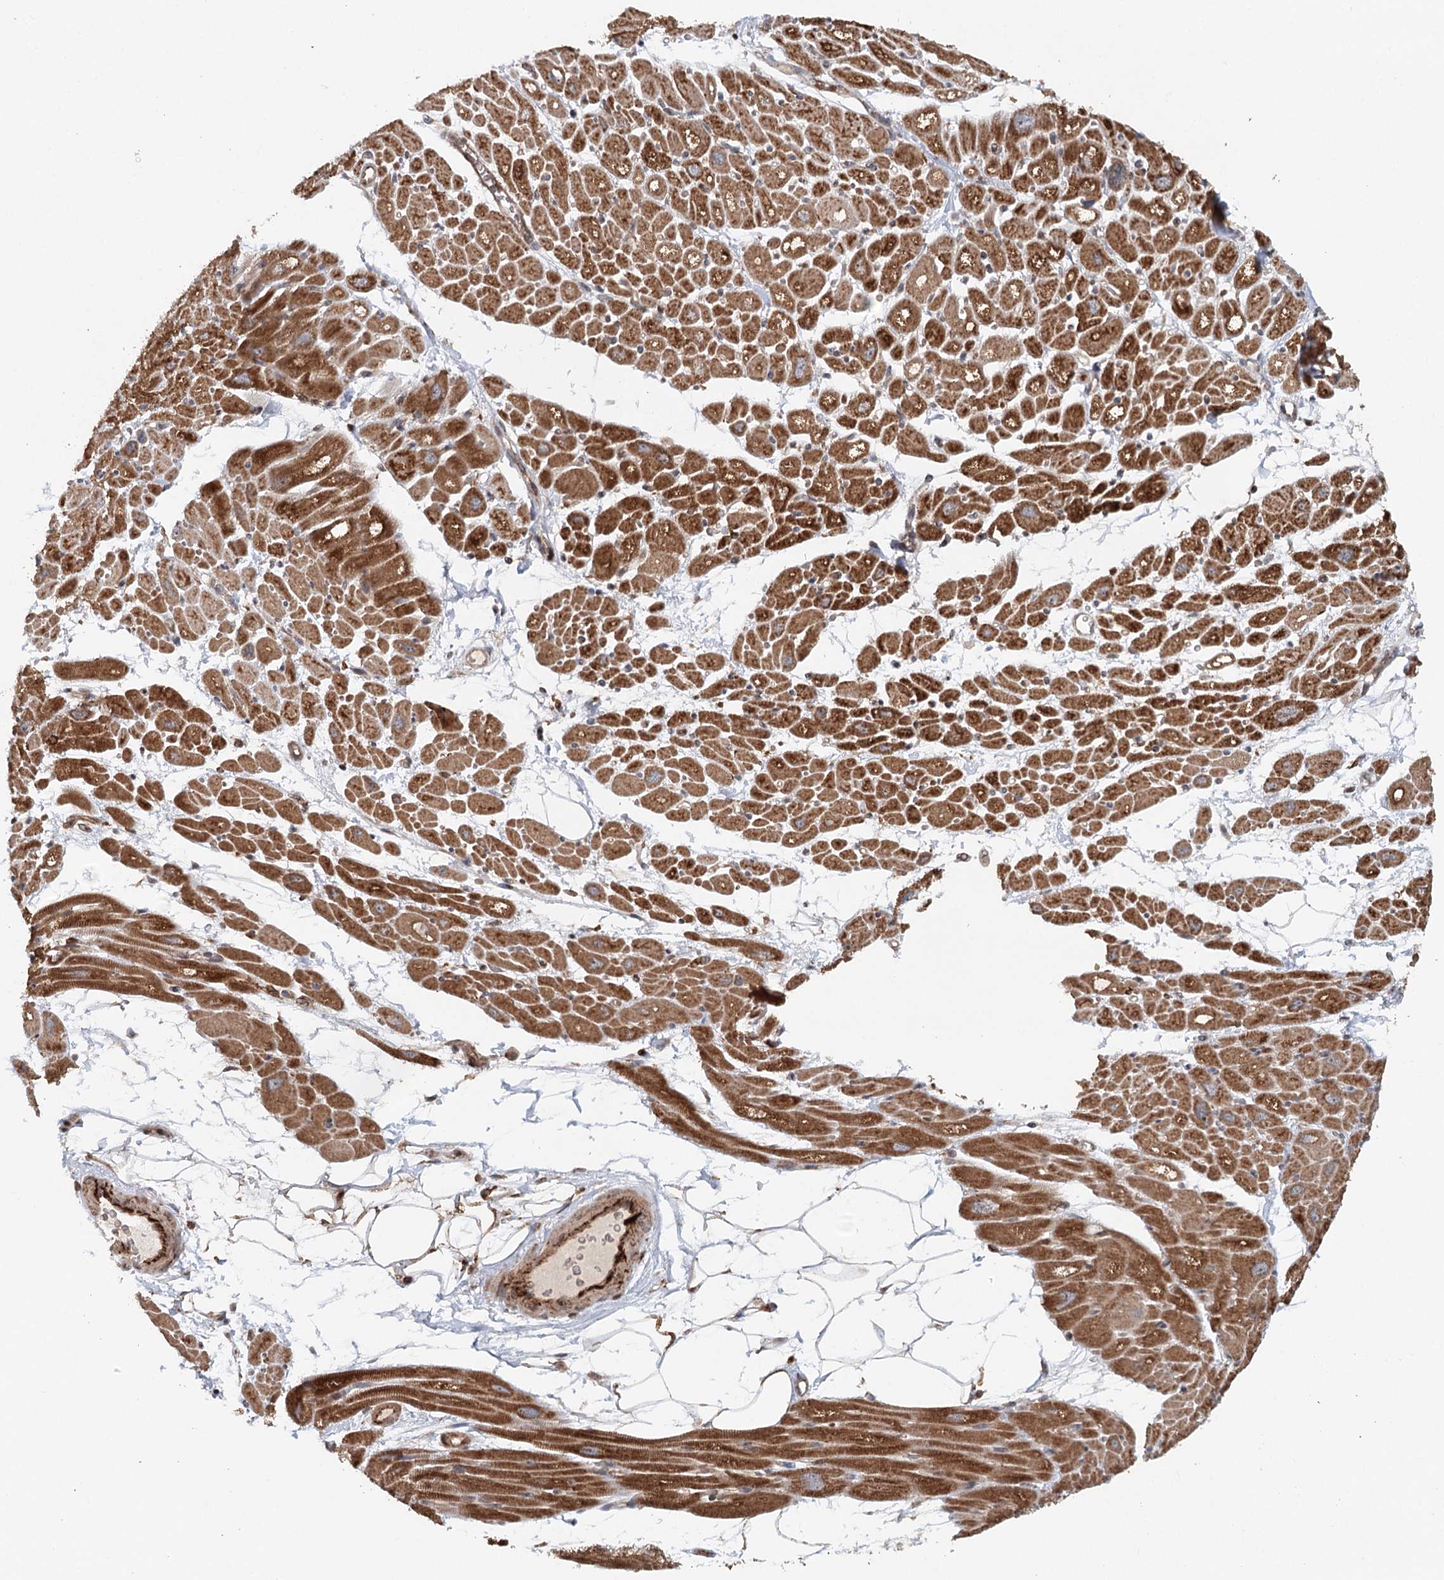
{"staining": {"intensity": "strong", "quantity": ">75%", "location": "cytoplasmic/membranous"}, "tissue": "heart muscle", "cell_type": "Cardiomyocytes", "image_type": "normal", "snomed": [{"axis": "morphology", "description": "Normal tissue, NOS"}, {"axis": "topography", "description": "Heart"}], "caption": "The micrograph shows immunohistochemical staining of benign heart muscle. There is strong cytoplasmic/membranous staining is present in about >75% of cardiomyocytes. Immunohistochemistry (ihc) stains the protein of interest in brown and the nuclei are stained blue.", "gene": "RNF111", "patient": {"sex": "male", "age": 50}}